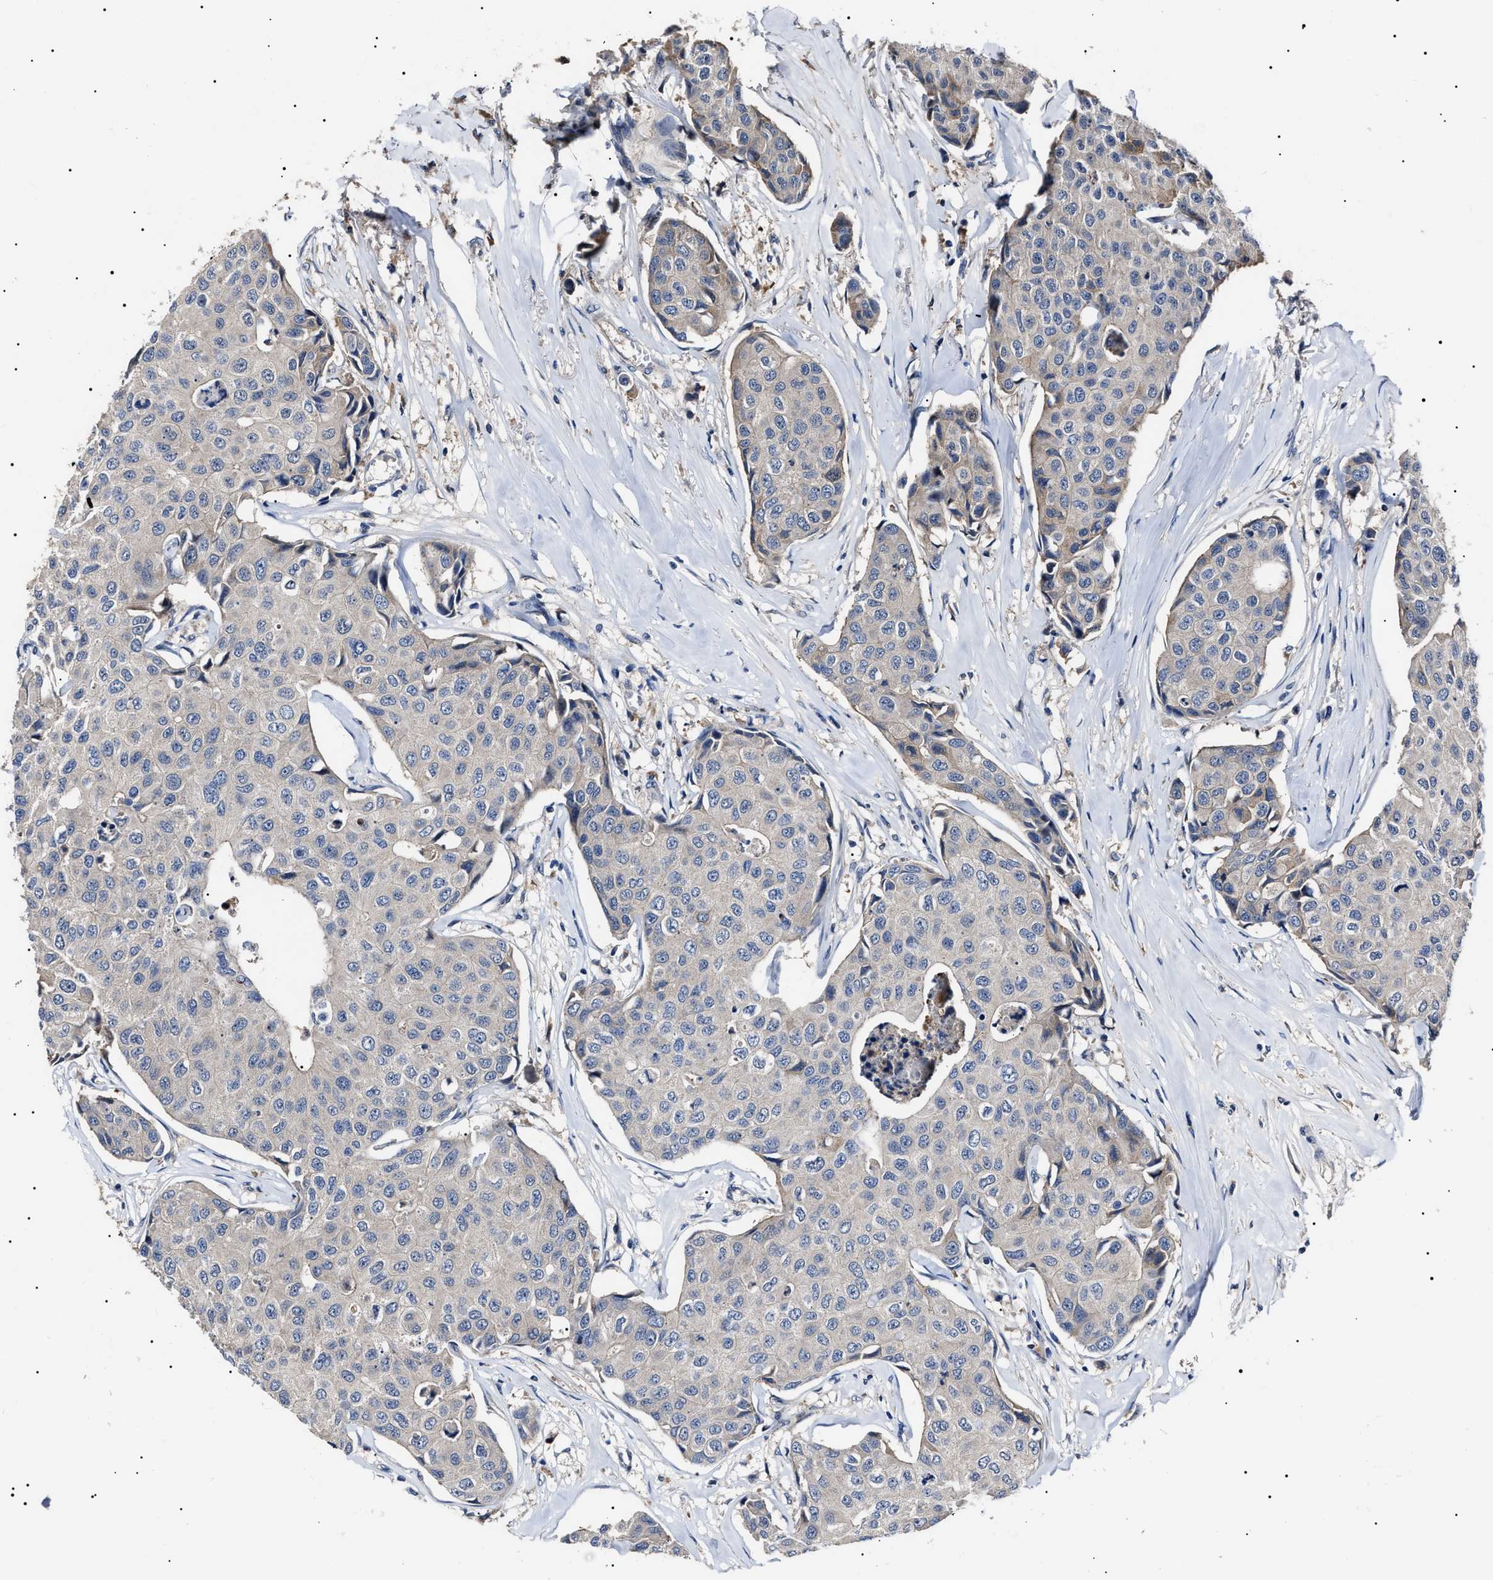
{"staining": {"intensity": "negative", "quantity": "none", "location": "none"}, "tissue": "breast cancer", "cell_type": "Tumor cells", "image_type": "cancer", "snomed": [{"axis": "morphology", "description": "Duct carcinoma"}, {"axis": "topography", "description": "Breast"}], "caption": "This is an IHC micrograph of breast cancer. There is no expression in tumor cells.", "gene": "IFT81", "patient": {"sex": "female", "age": 80}}